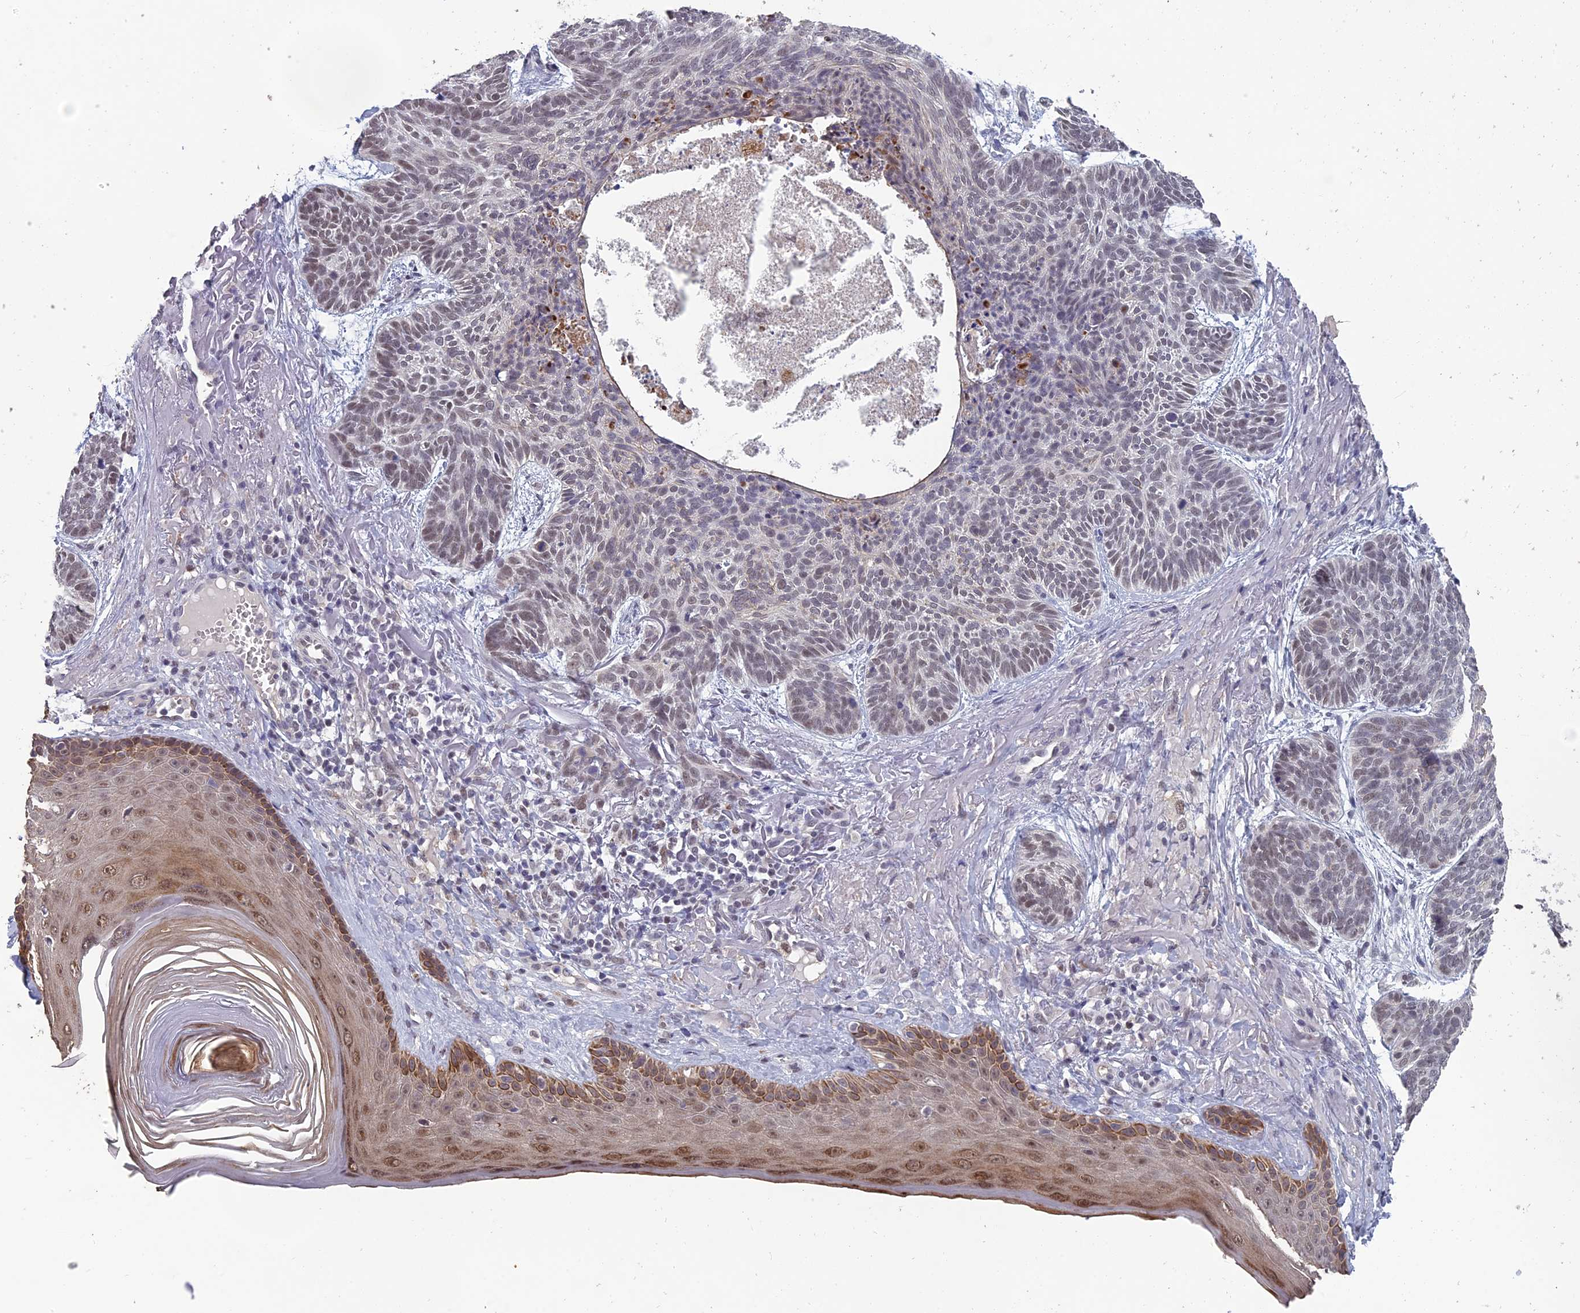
{"staining": {"intensity": "weak", "quantity": "25%-75%", "location": "nuclear"}, "tissue": "skin cancer", "cell_type": "Tumor cells", "image_type": "cancer", "snomed": [{"axis": "morphology", "description": "Normal tissue, NOS"}, {"axis": "morphology", "description": "Basal cell carcinoma"}, {"axis": "topography", "description": "Skin"}], "caption": "Weak nuclear protein positivity is seen in approximately 25%-75% of tumor cells in skin cancer. (brown staining indicates protein expression, while blue staining denotes nuclei).", "gene": "MT-CO3", "patient": {"sex": "male", "age": 66}}